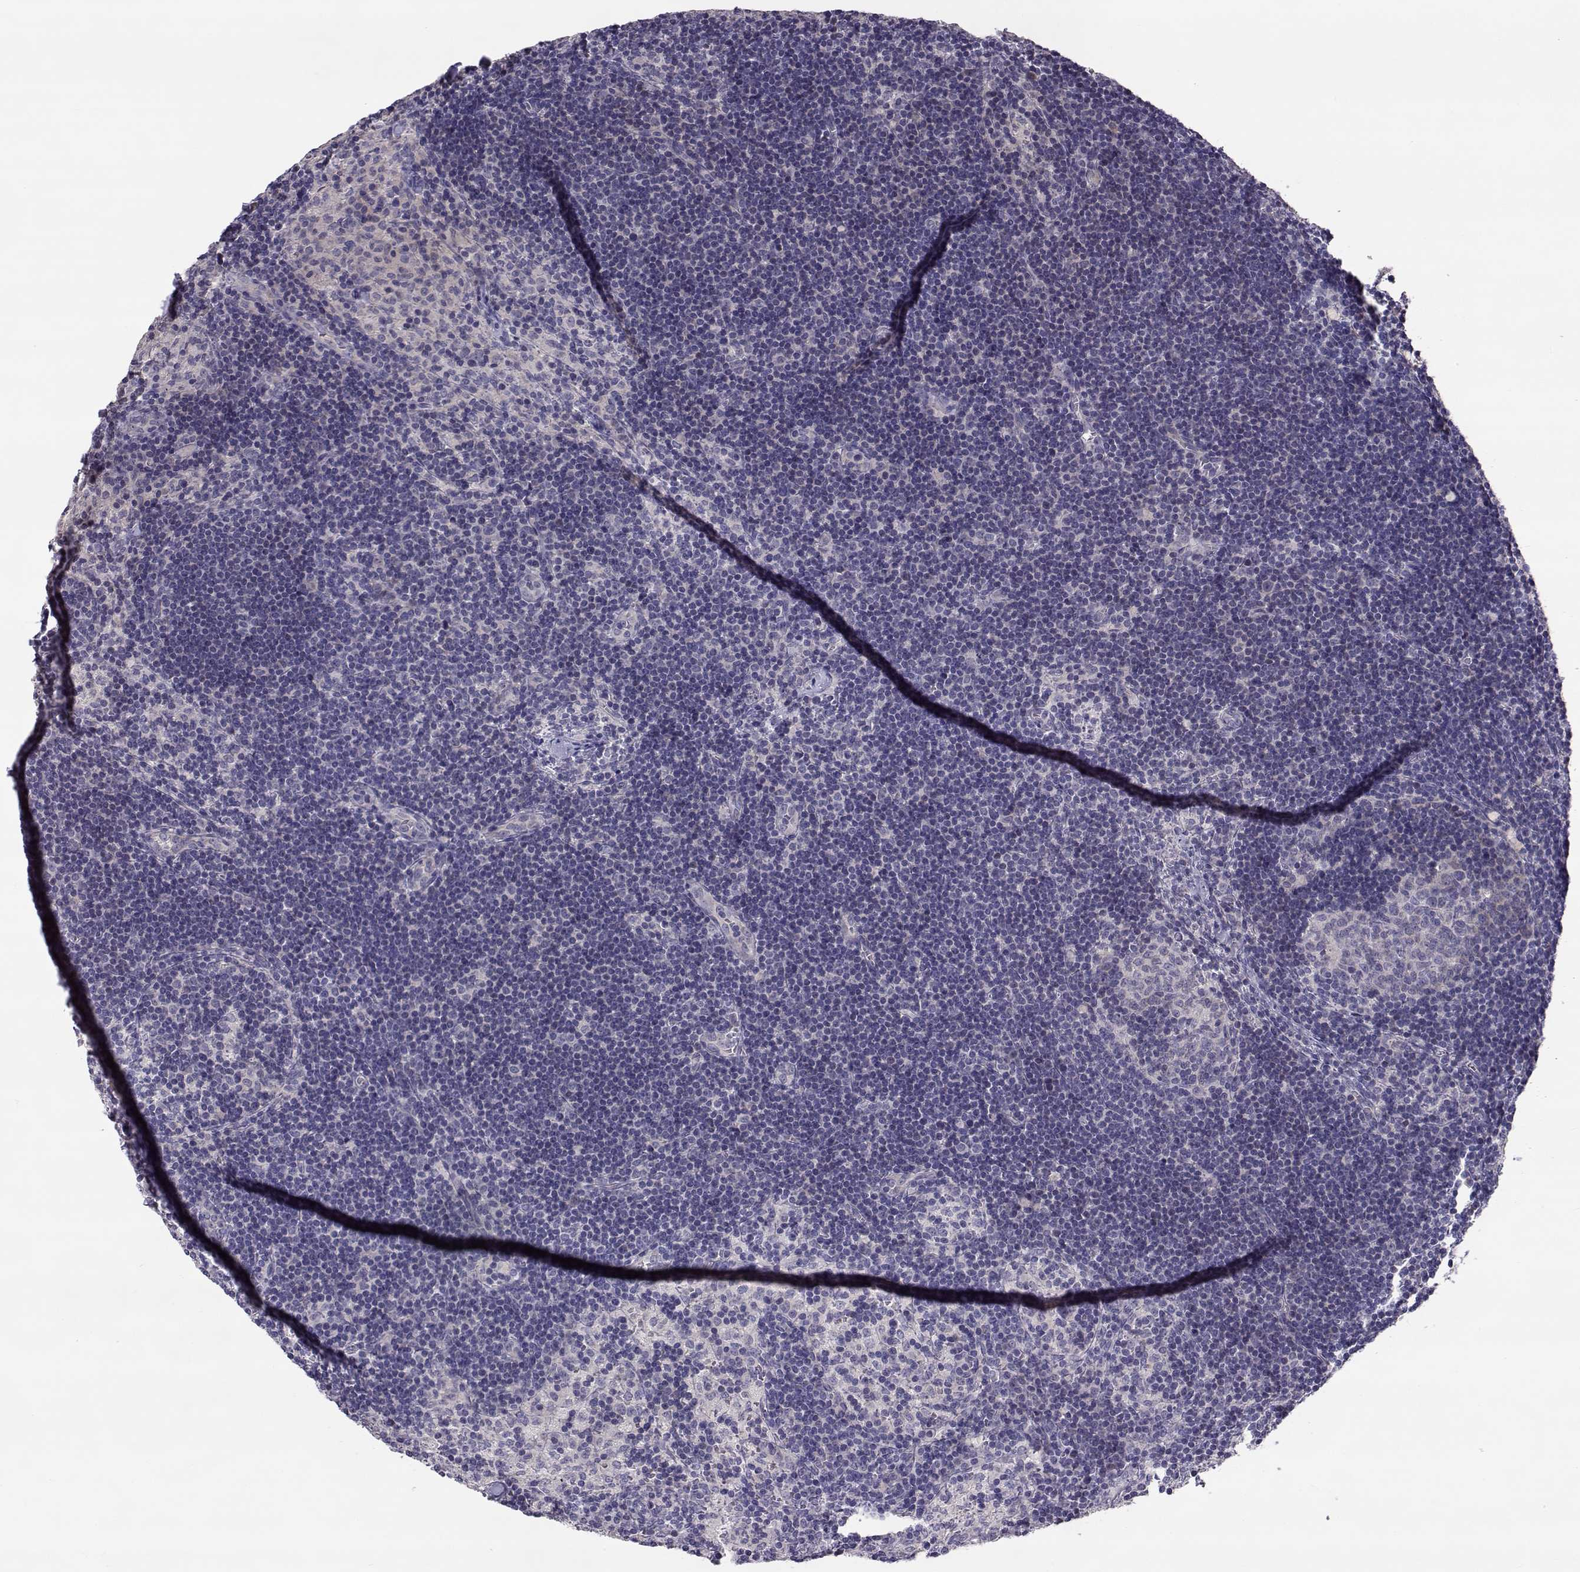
{"staining": {"intensity": "negative", "quantity": "none", "location": "none"}, "tissue": "lymph node", "cell_type": "Germinal center cells", "image_type": "normal", "snomed": [{"axis": "morphology", "description": "Normal tissue, NOS"}, {"axis": "topography", "description": "Lymph node"}], "caption": "Germinal center cells show no significant protein positivity in benign lymph node.", "gene": "NCAM2", "patient": {"sex": "female", "age": 52}}